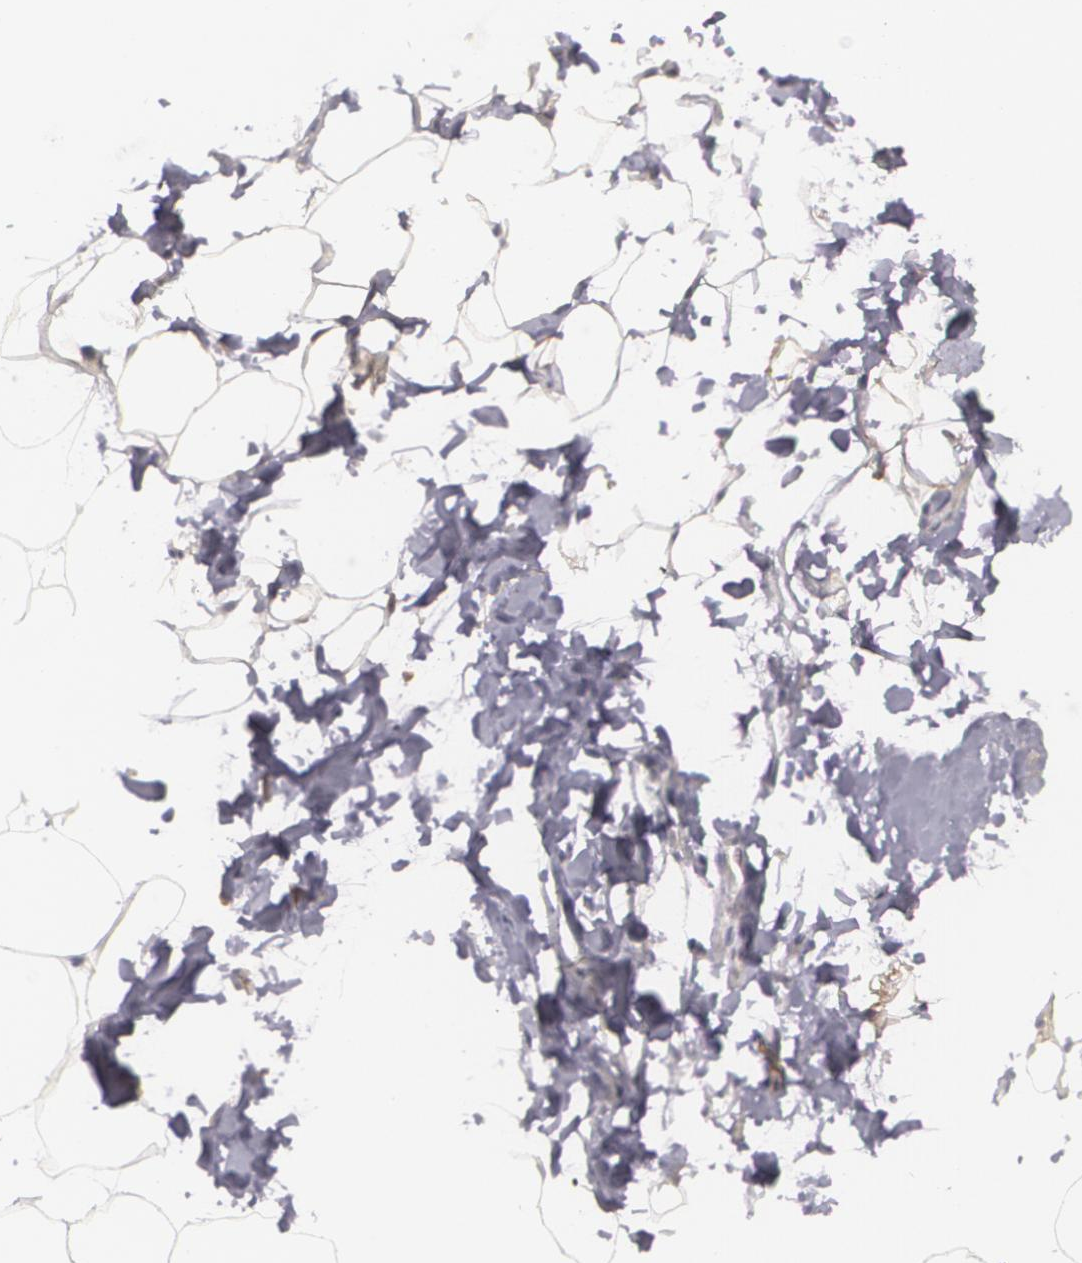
{"staining": {"intensity": "moderate", "quantity": ">75%", "location": "cytoplasmic/membranous"}, "tissue": "adipose tissue", "cell_type": "Adipocytes", "image_type": "normal", "snomed": [{"axis": "morphology", "description": "Normal tissue, NOS"}, {"axis": "morphology", "description": "Fibrosis, NOS"}, {"axis": "topography", "description": "Breast"}], "caption": "This is a micrograph of IHC staining of normal adipose tissue, which shows moderate expression in the cytoplasmic/membranous of adipocytes.", "gene": "BIN1", "patient": {"sex": "female", "age": 24}}